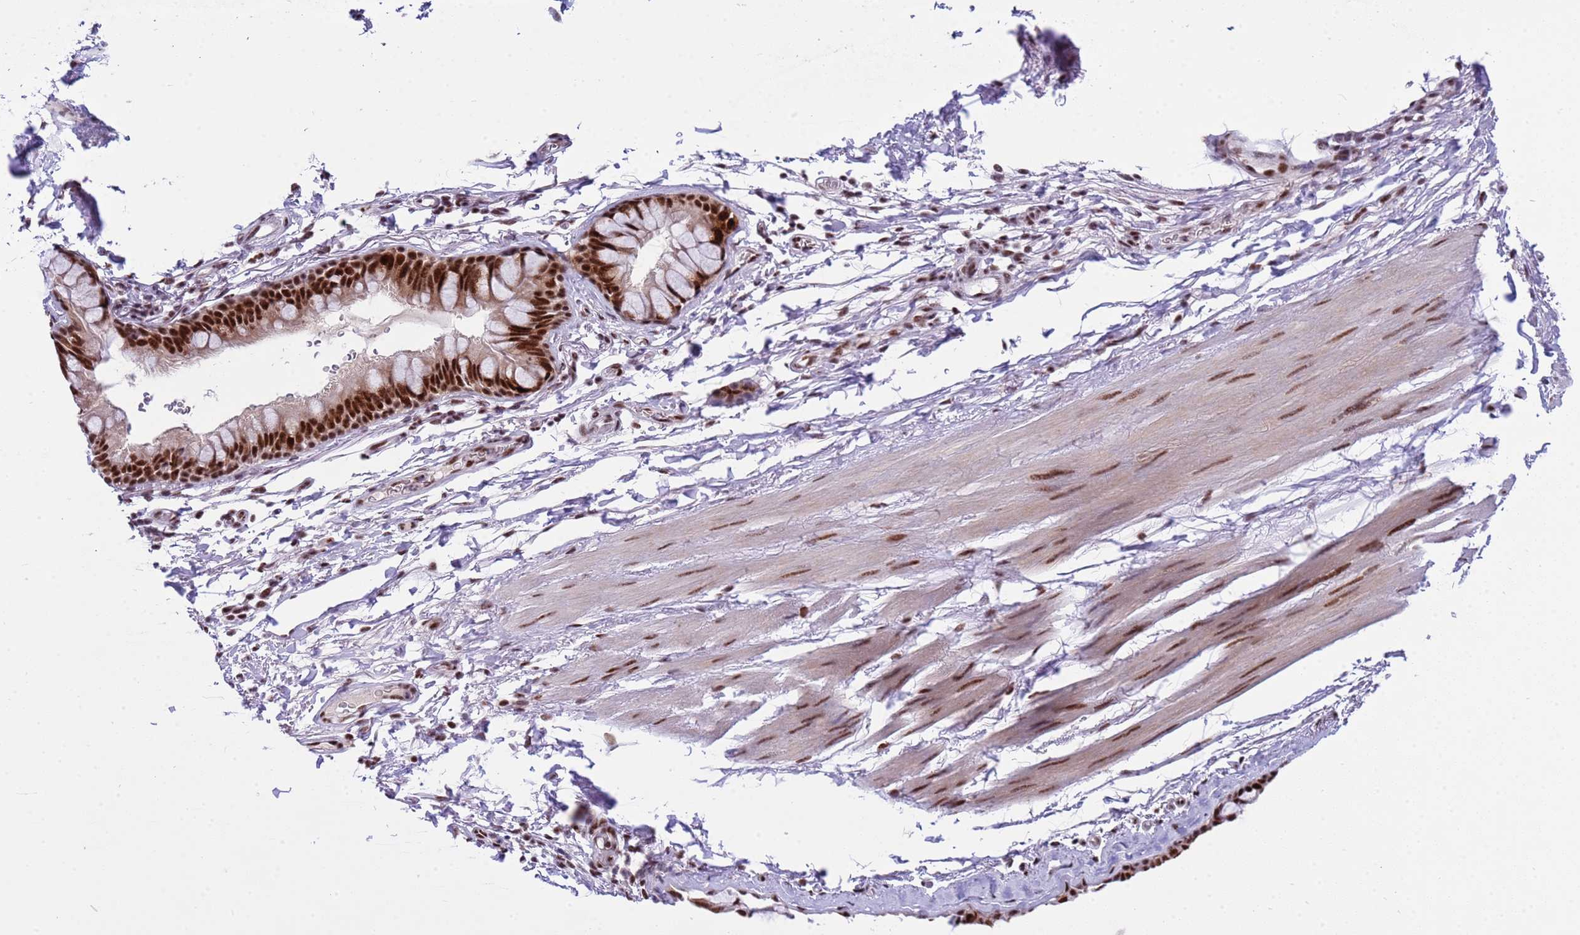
{"staining": {"intensity": "strong", "quantity": ">75%", "location": "nuclear"}, "tissue": "bronchus", "cell_type": "Respiratory epithelial cells", "image_type": "normal", "snomed": [{"axis": "morphology", "description": "Normal tissue, NOS"}, {"axis": "topography", "description": "Cartilage tissue"}], "caption": "High-magnification brightfield microscopy of unremarkable bronchus stained with DAB (3,3'-diaminobenzidine) (brown) and counterstained with hematoxylin (blue). respiratory epithelial cells exhibit strong nuclear staining is seen in approximately>75% of cells.", "gene": "THOC2", "patient": {"sex": "male", "age": 63}}